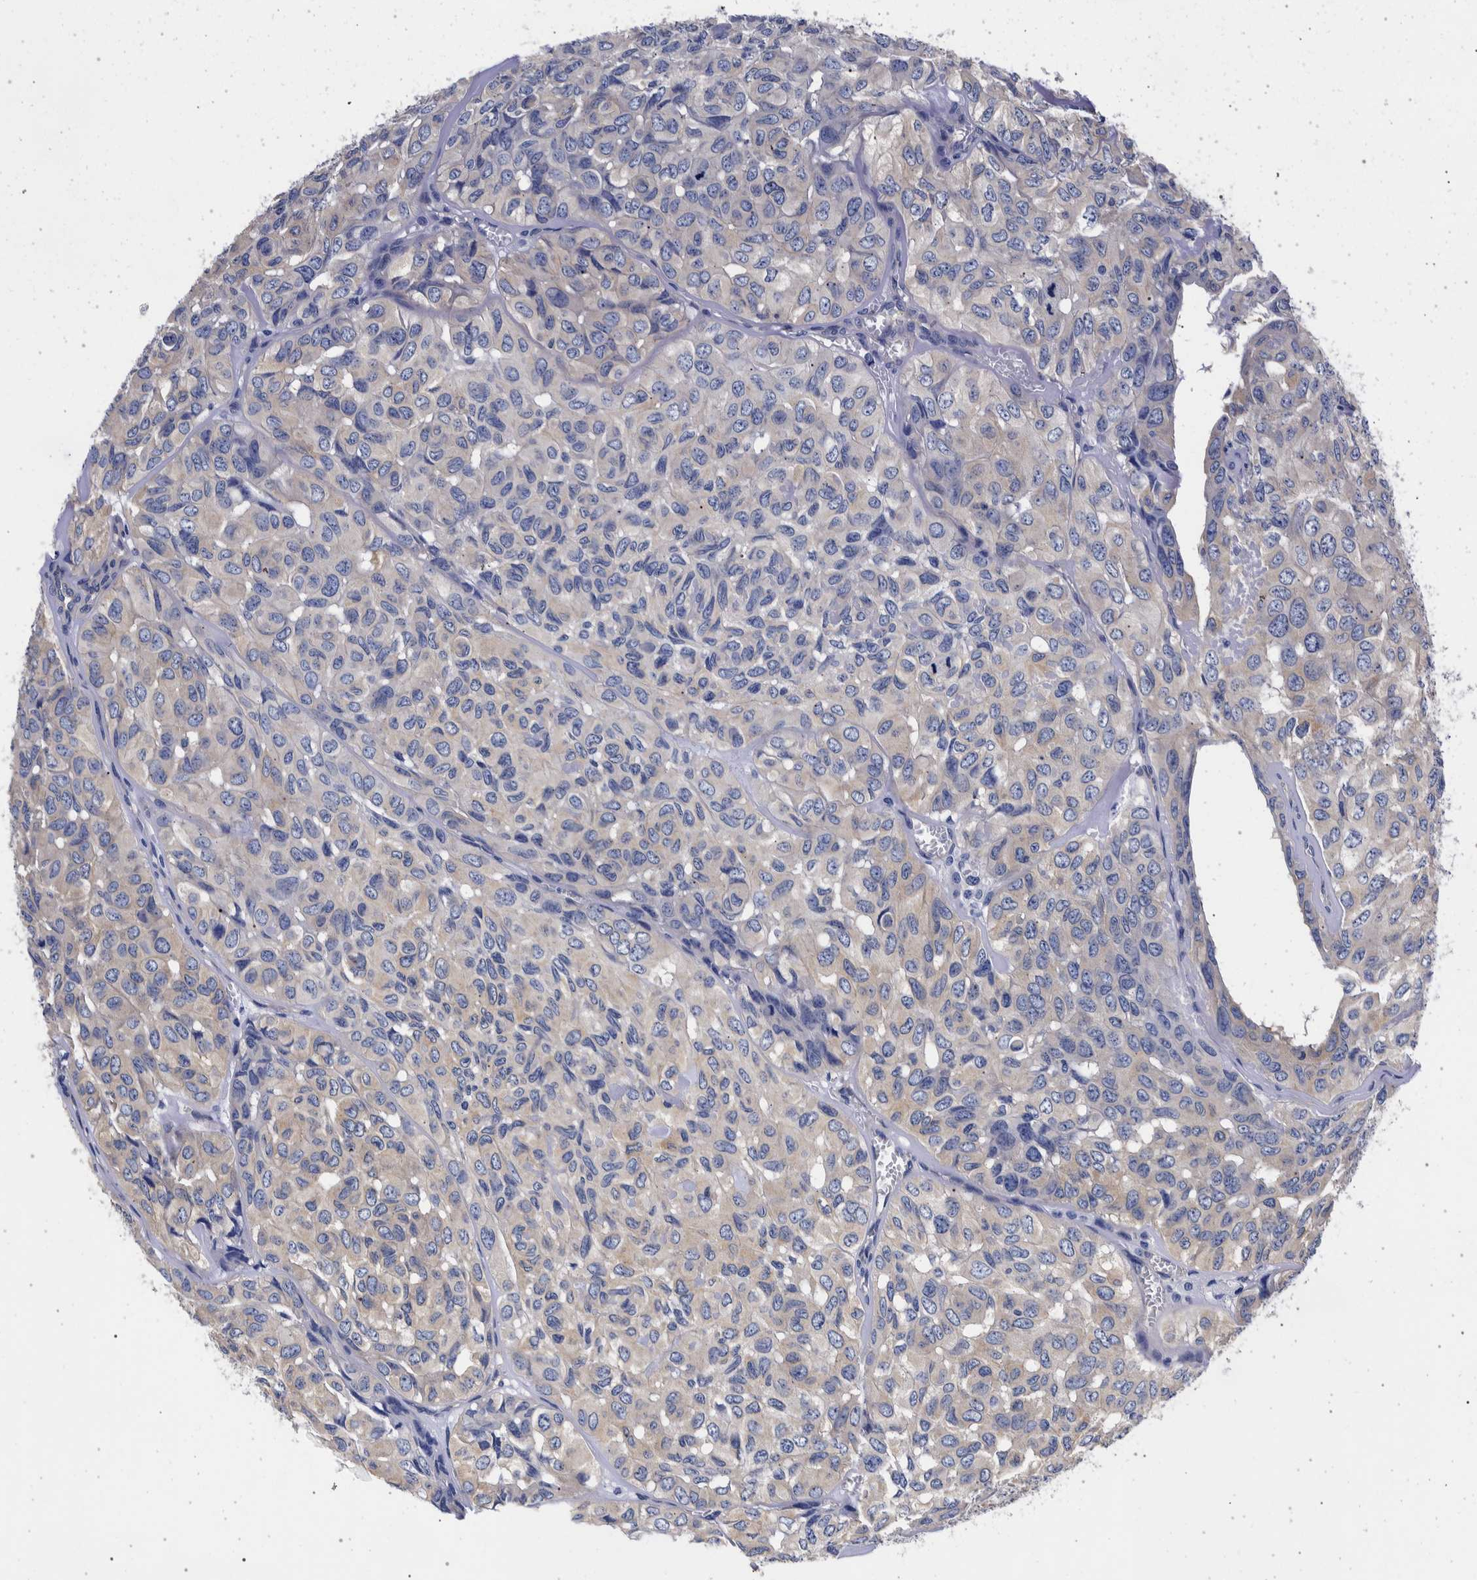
{"staining": {"intensity": "negative", "quantity": "none", "location": "none"}, "tissue": "head and neck cancer", "cell_type": "Tumor cells", "image_type": "cancer", "snomed": [{"axis": "morphology", "description": "Adenocarcinoma, NOS"}, {"axis": "topography", "description": "Salivary gland, NOS"}, {"axis": "topography", "description": "Head-Neck"}], "caption": "Tumor cells are negative for protein expression in human head and neck cancer. (Brightfield microscopy of DAB IHC at high magnification).", "gene": "NIBAN2", "patient": {"sex": "female", "age": 76}}